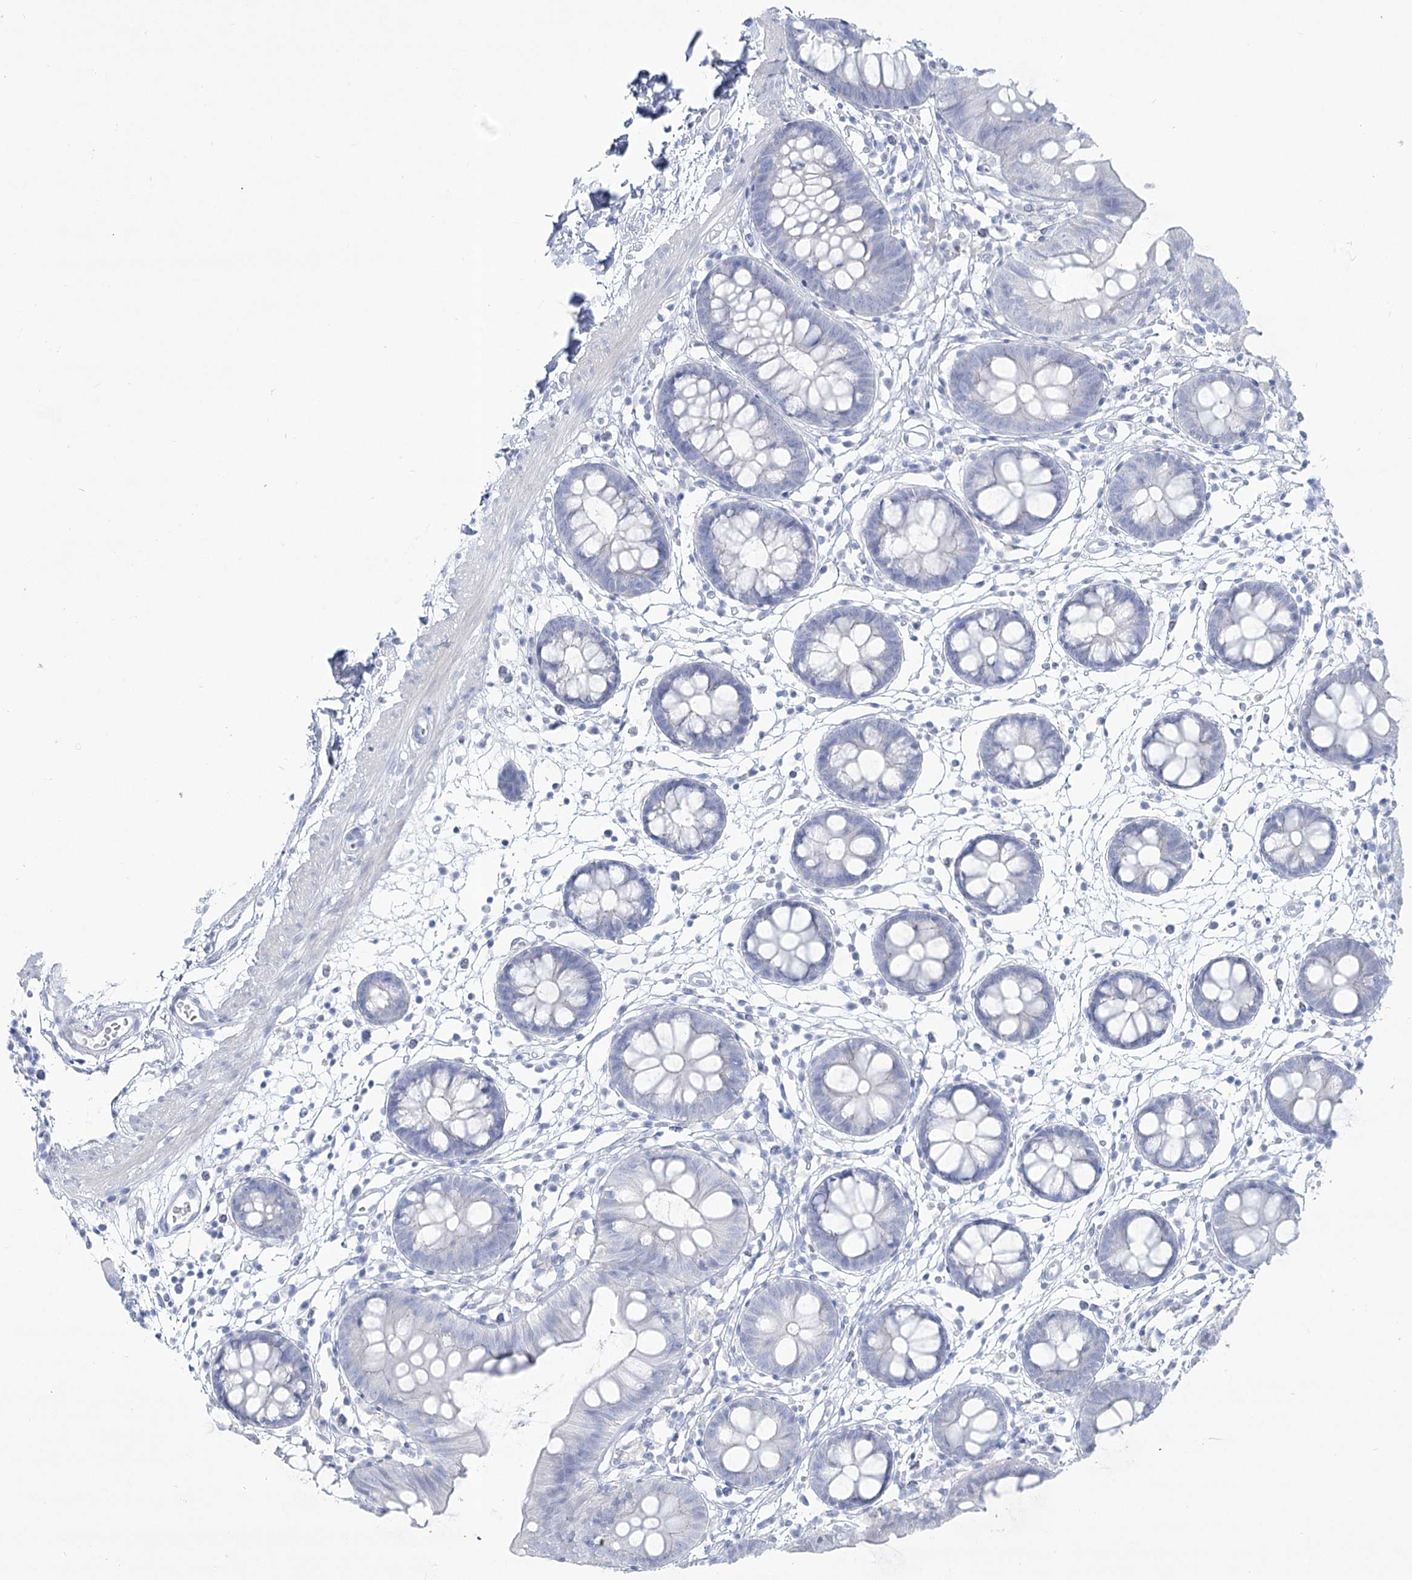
{"staining": {"intensity": "negative", "quantity": "none", "location": "none"}, "tissue": "colon", "cell_type": "Endothelial cells", "image_type": "normal", "snomed": [{"axis": "morphology", "description": "Normal tissue, NOS"}, {"axis": "topography", "description": "Colon"}], "caption": "IHC micrograph of benign colon stained for a protein (brown), which demonstrates no expression in endothelial cells.", "gene": "ZNF843", "patient": {"sex": "male", "age": 56}}